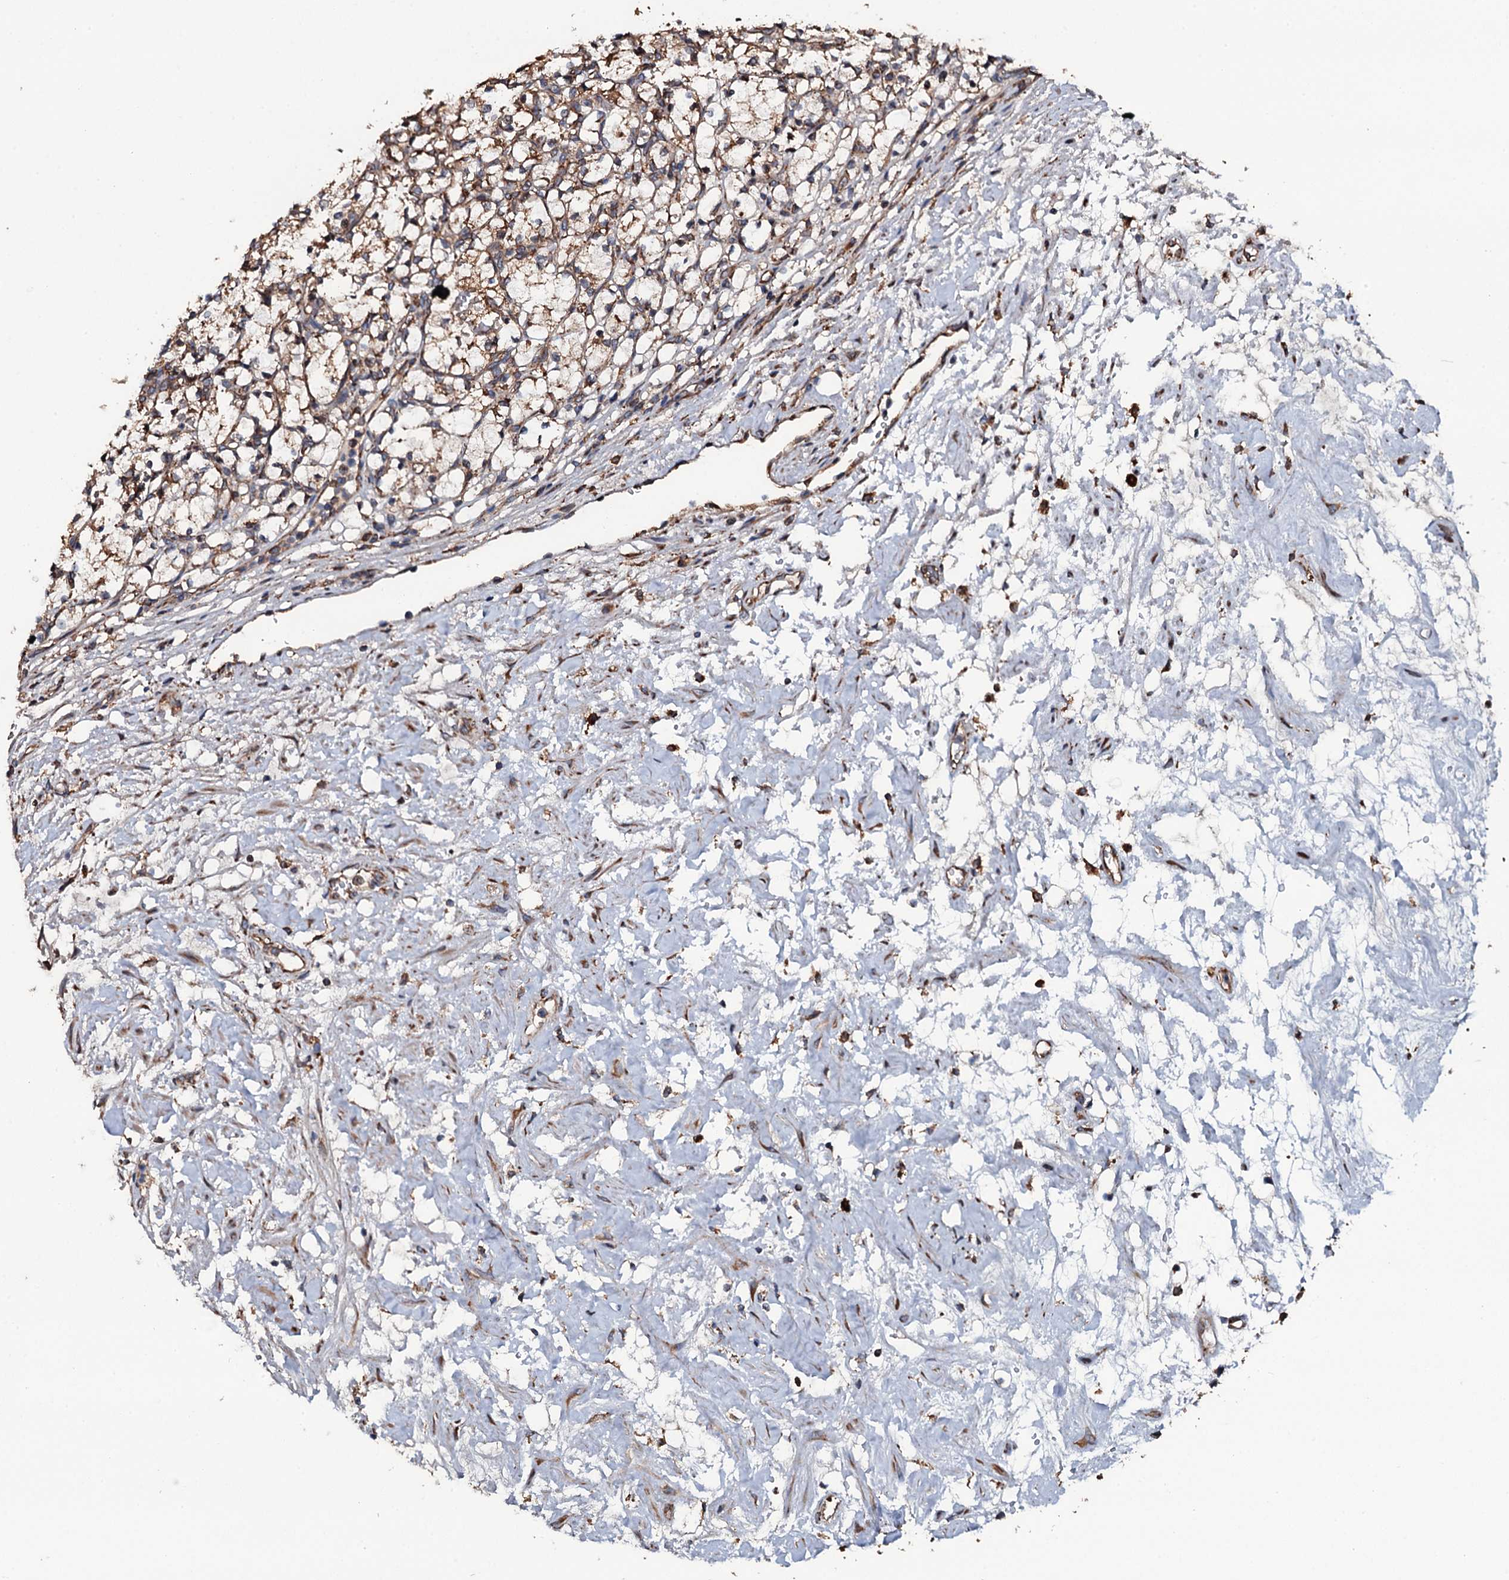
{"staining": {"intensity": "moderate", "quantity": ">75%", "location": "cytoplasmic/membranous"}, "tissue": "renal cancer", "cell_type": "Tumor cells", "image_type": "cancer", "snomed": [{"axis": "morphology", "description": "Adenocarcinoma, NOS"}, {"axis": "topography", "description": "Kidney"}], "caption": "An IHC image of tumor tissue is shown. Protein staining in brown shows moderate cytoplasmic/membranous positivity in renal cancer within tumor cells.", "gene": "RAB12", "patient": {"sex": "female", "age": 69}}